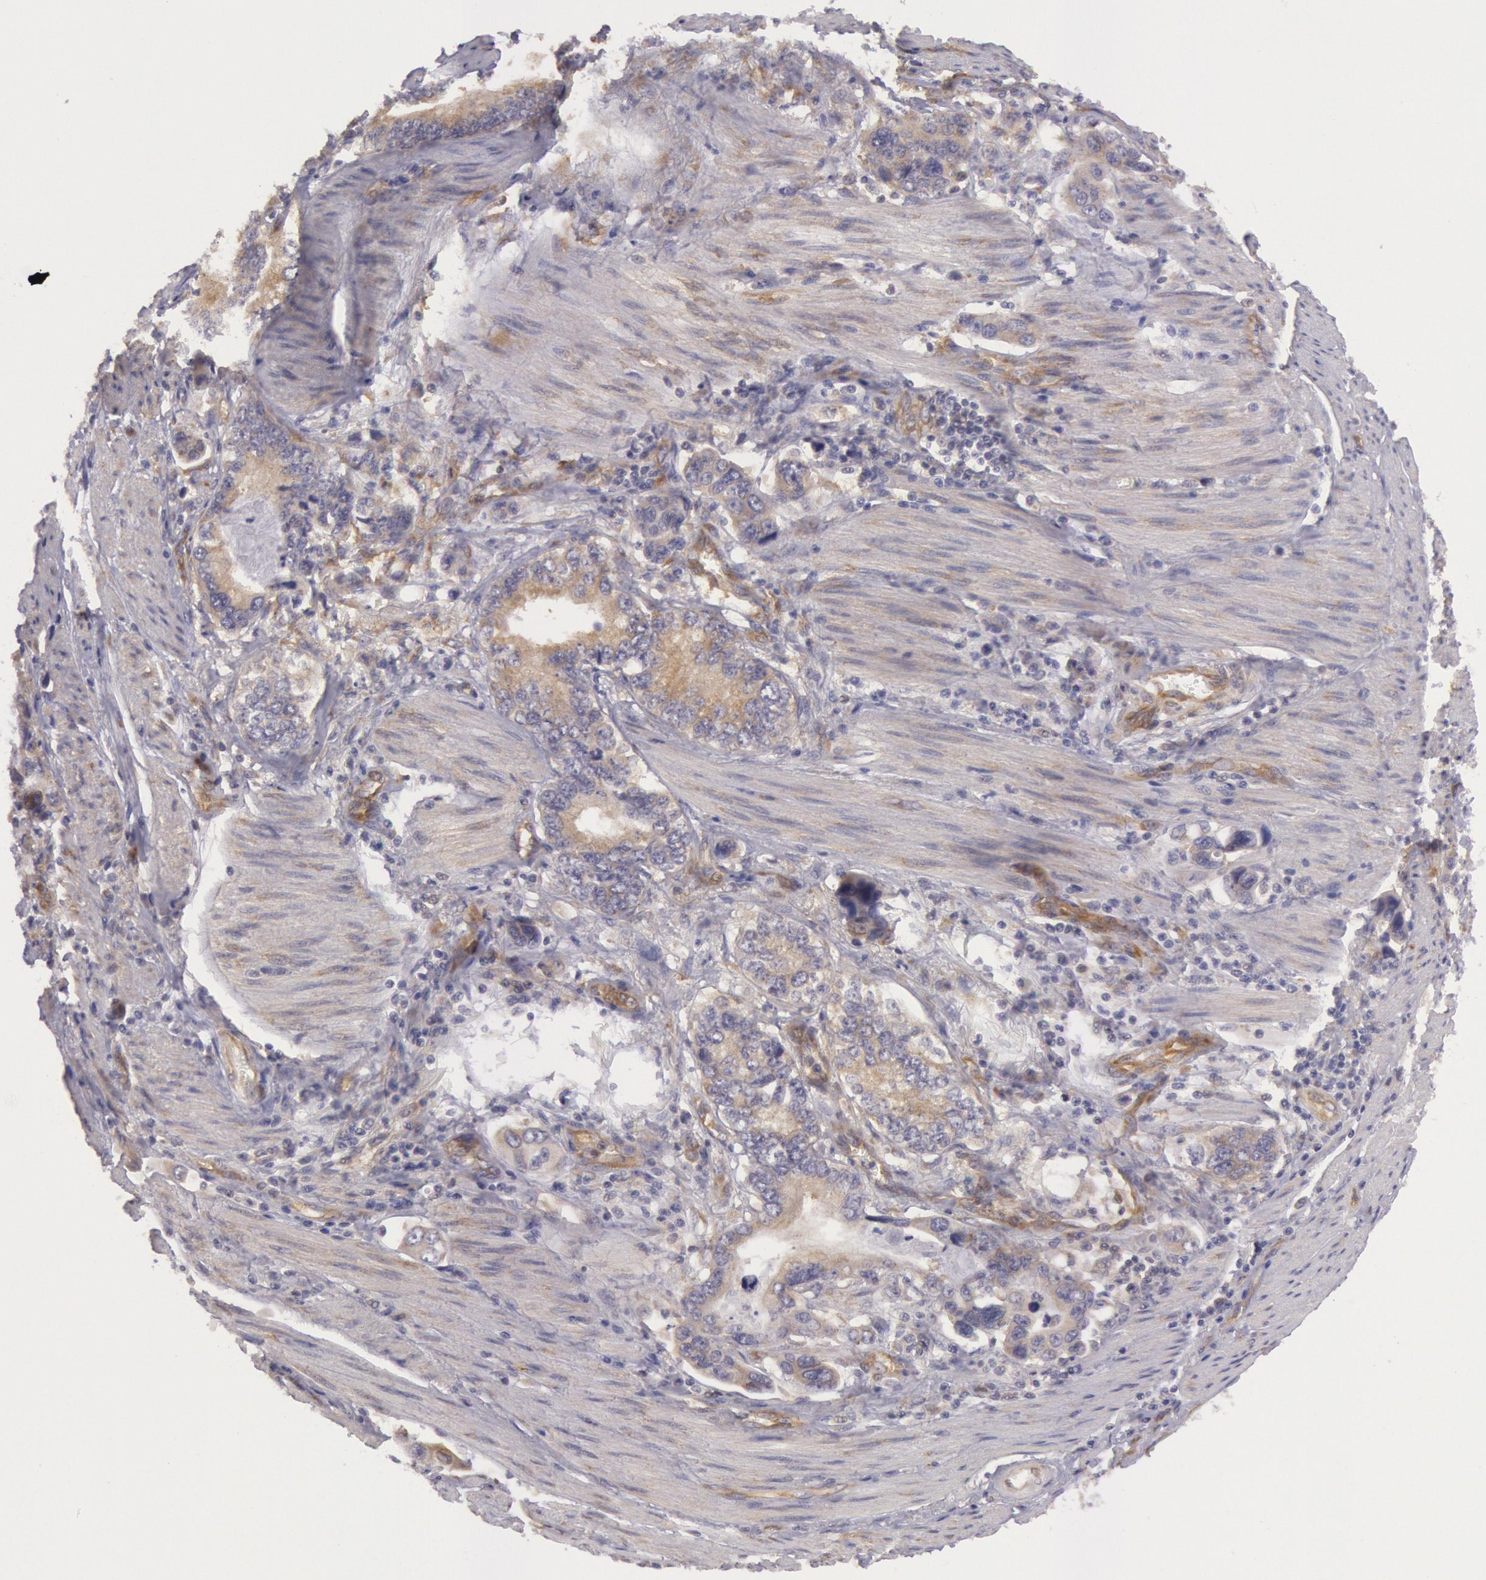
{"staining": {"intensity": "moderate", "quantity": ">75%", "location": "cytoplasmic/membranous"}, "tissue": "stomach cancer", "cell_type": "Tumor cells", "image_type": "cancer", "snomed": [{"axis": "morphology", "description": "Adenocarcinoma, NOS"}, {"axis": "topography", "description": "Pancreas"}, {"axis": "topography", "description": "Stomach, upper"}], "caption": "Protein positivity by immunohistochemistry (IHC) demonstrates moderate cytoplasmic/membranous positivity in about >75% of tumor cells in stomach adenocarcinoma. (DAB IHC, brown staining for protein, blue staining for nuclei).", "gene": "CHUK", "patient": {"sex": "male", "age": 77}}